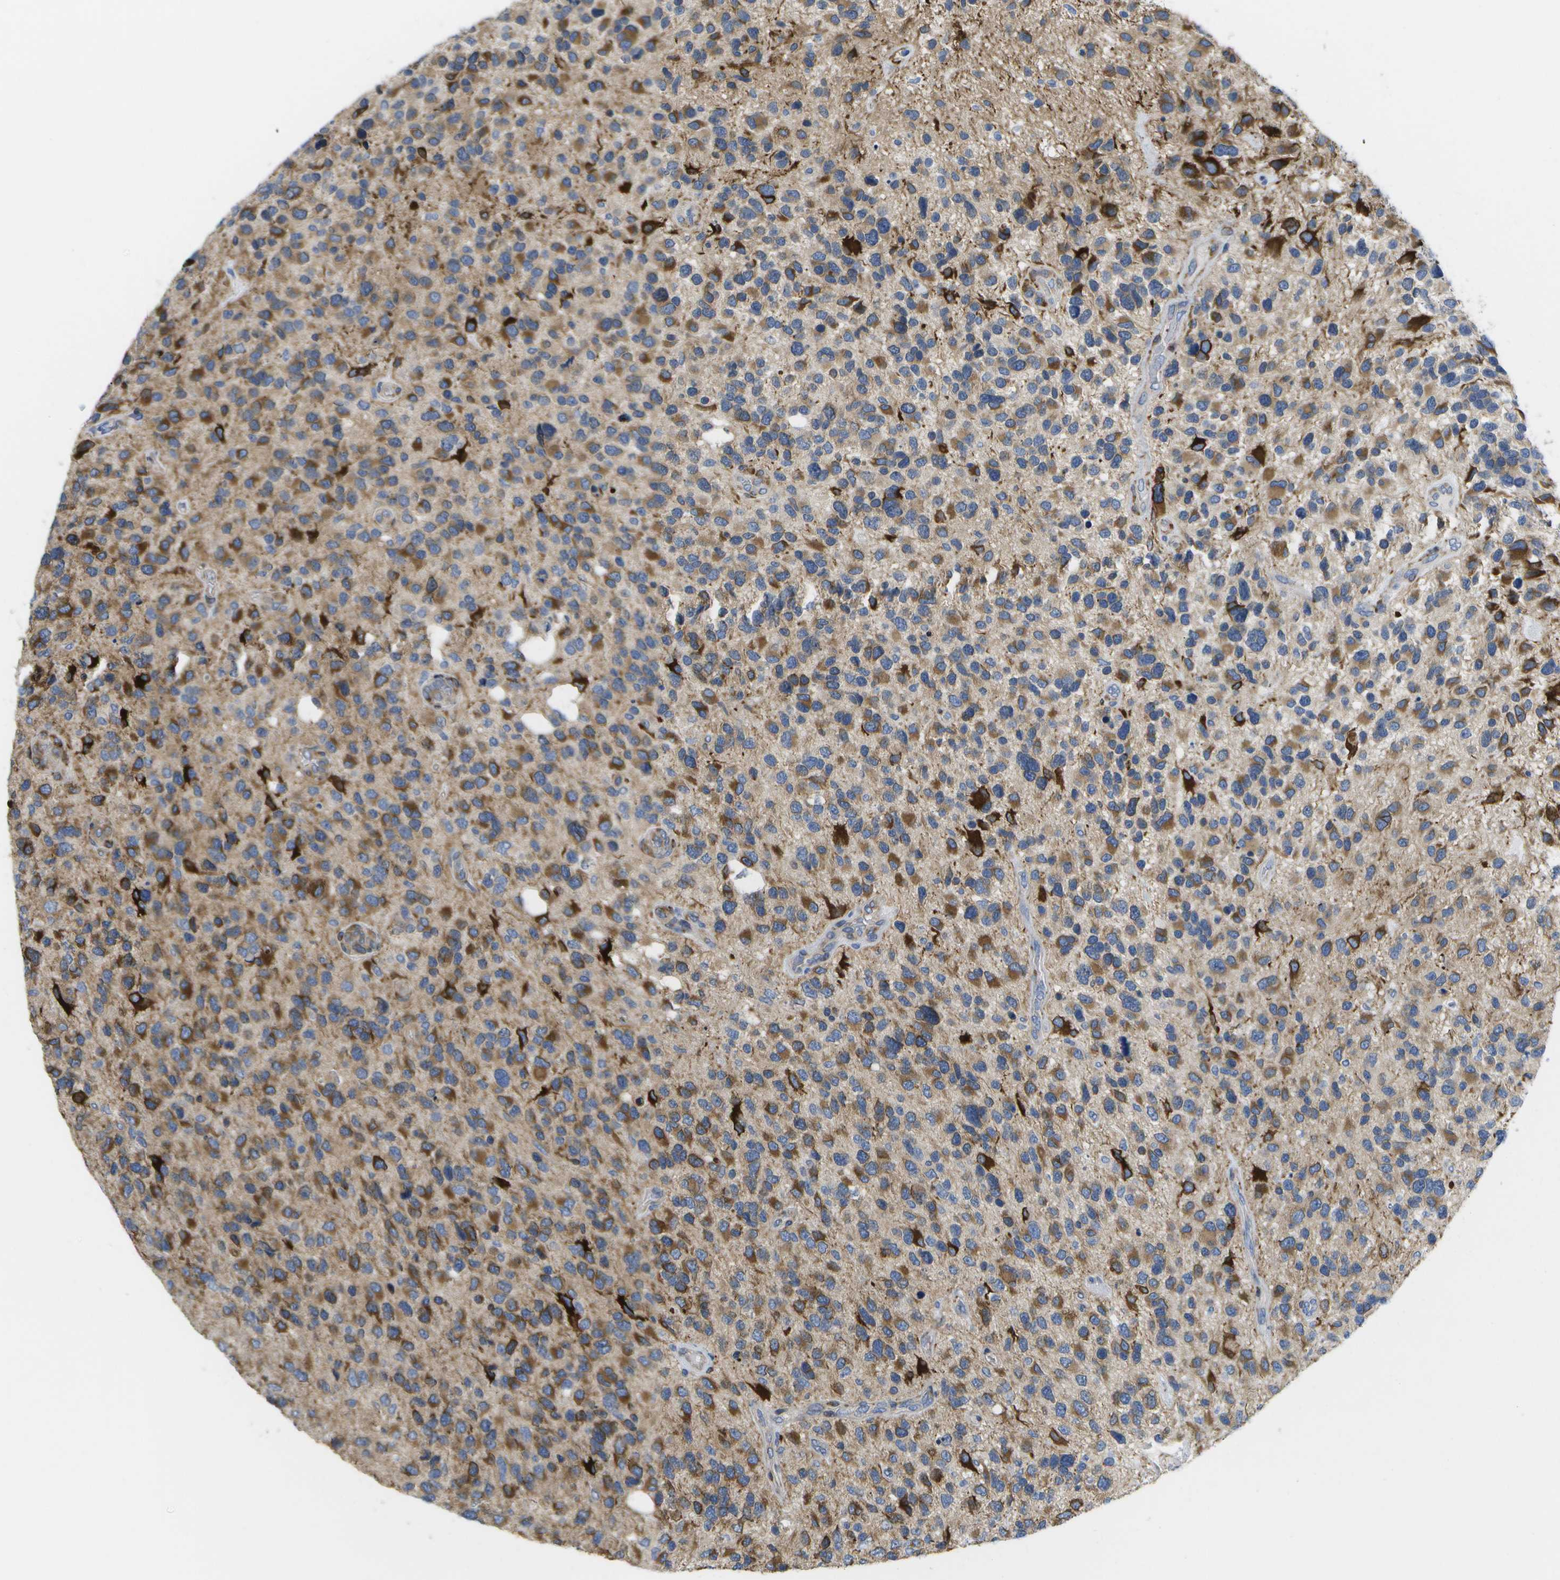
{"staining": {"intensity": "moderate", "quantity": ">75%", "location": "cytoplasmic/membranous"}, "tissue": "glioma", "cell_type": "Tumor cells", "image_type": "cancer", "snomed": [{"axis": "morphology", "description": "Glioma, malignant, High grade"}, {"axis": "topography", "description": "Brain"}], "caption": "Immunohistochemical staining of human malignant glioma (high-grade) demonstrates medium levels of moderate cytoplasmic/membranous protein expression in approximately >75% of tumor cells.", "gene": "ZDHHC17", "patient": {"sex": "female", "age": 58}}